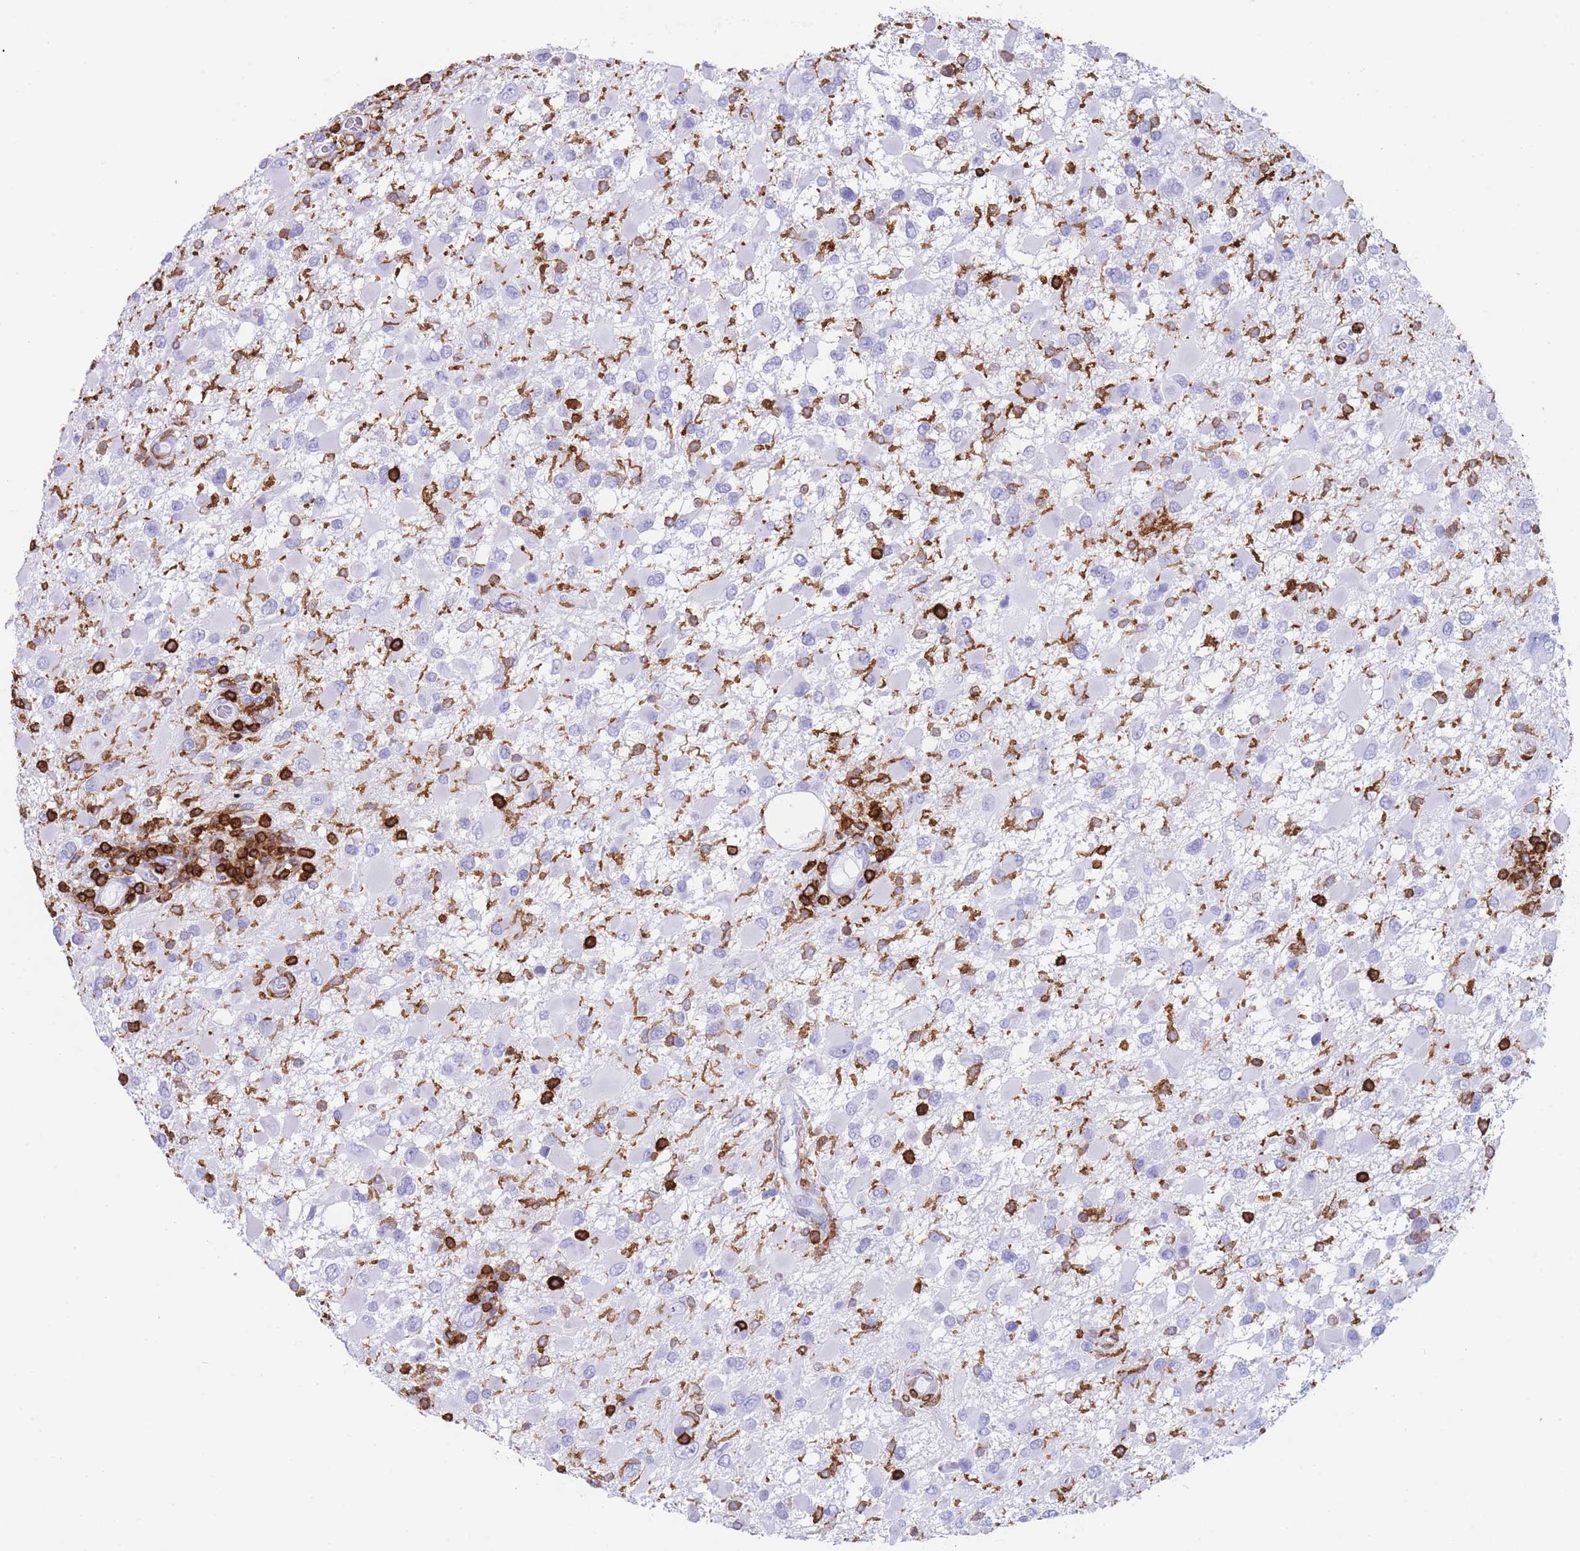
{"staining": {"intensity": "negative", "quantity": "none", "location": "none"}, "tissue": "glioma", "cell_type": "Tumor cells", "image_type": "cancer", "snomed": [{"axis": "morphology", "description": "Glioma, malignant, High grade"}, {"axis": "topography", "description": "Brain"}], "caption": "The IHC micrograph has no significant expression in tumor cells of glioma tissue.", "gene": "CORO1A", "patient": {"sex": "male", "age": 53}}